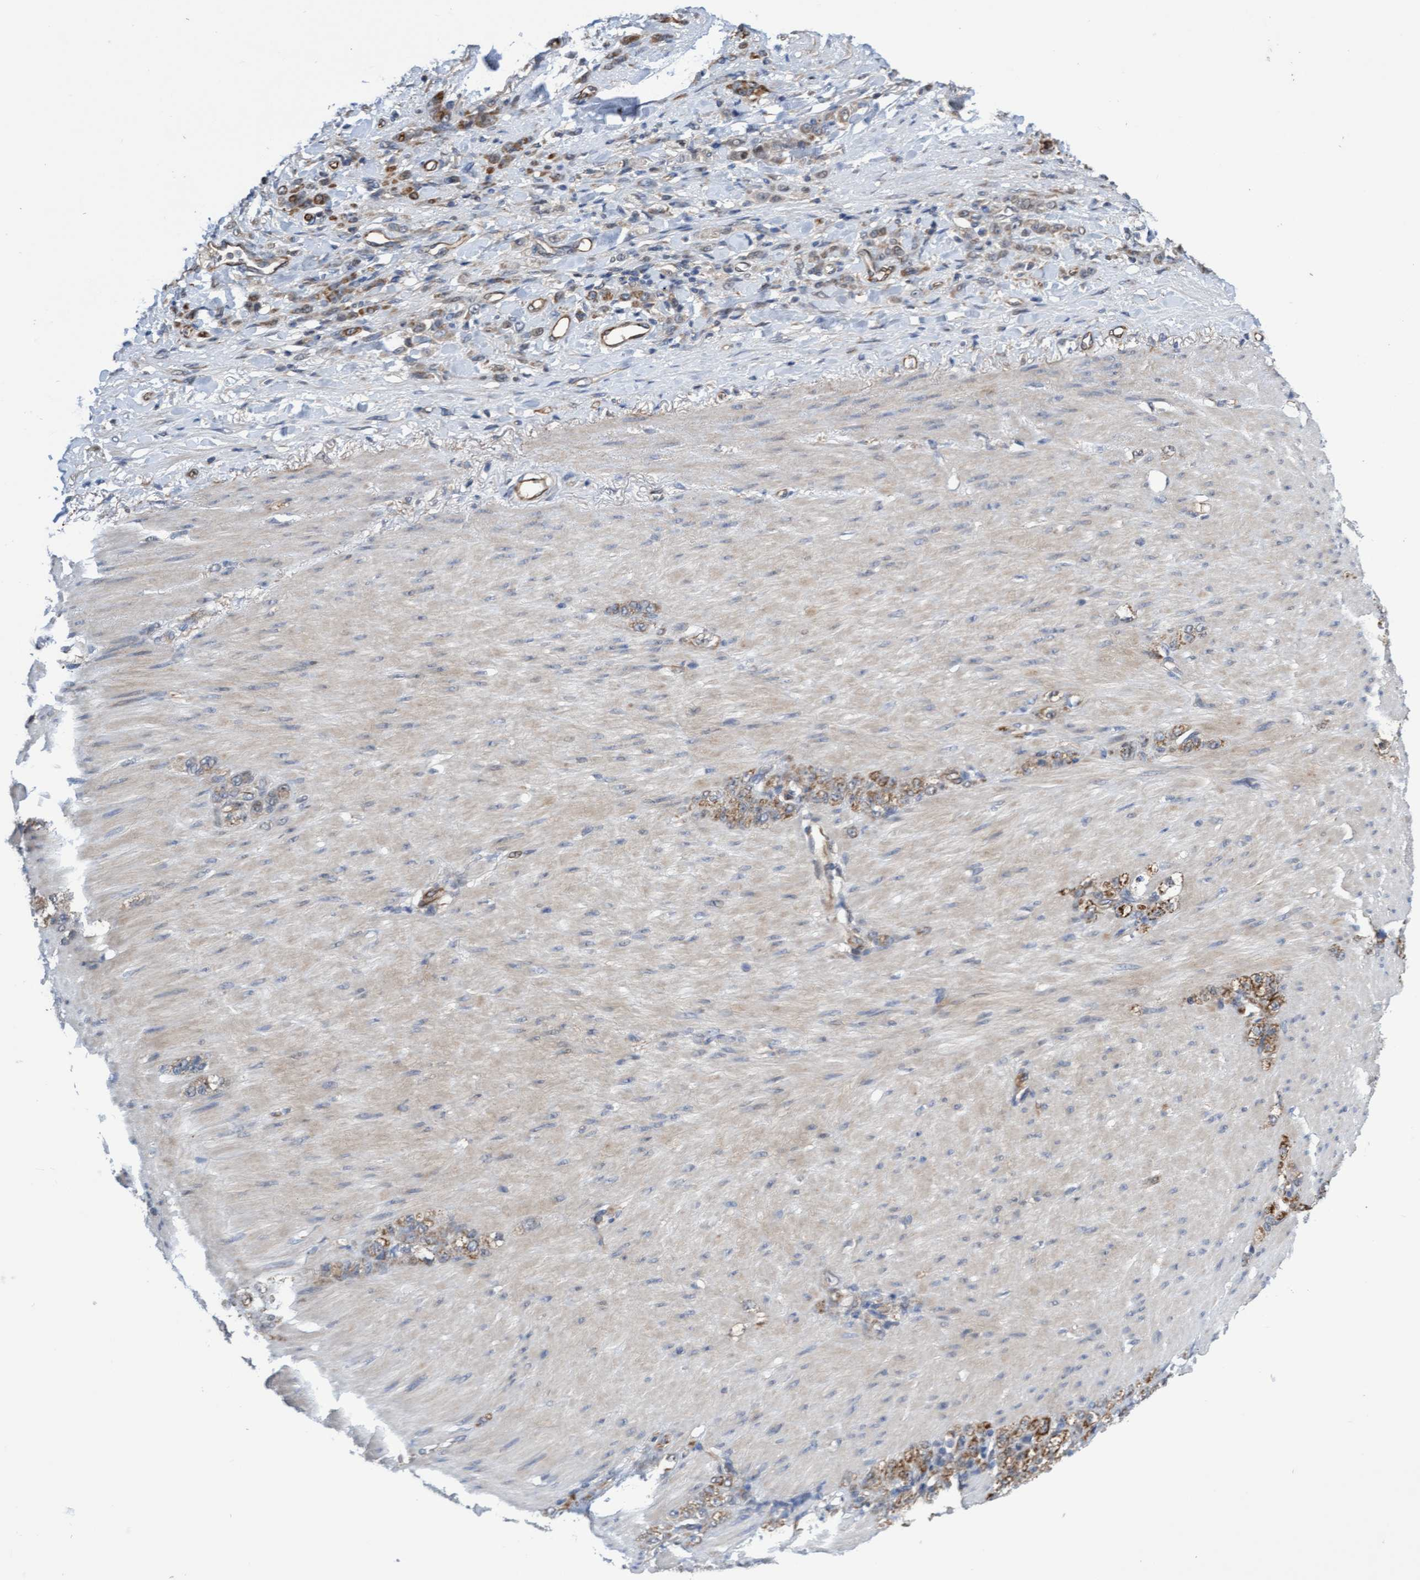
{"staining": {"intensity": "moderate", "quantity": ">75%", "location": "cytoplasmic/membranous"}, "tissue": "stomach cancer", "cell_type": "Tumor cells", "image_type": "cancer", "snomed": [{"axis": "morphology", "description": "Normal tissue, NOS"}, {"axis": "morphology", "description": "Adenocarcinoma, NOS"}, {"axis": "topography", "description": "Stomach"}], "caption": "Human stomach adenocarcinoma stained with a brown dye displays moderate cytoplasmic/membranous positive expression in approximately >75% of tumor cells.", "gene": "ITFG1", "patient": {"sex": "male", "age": 82}}